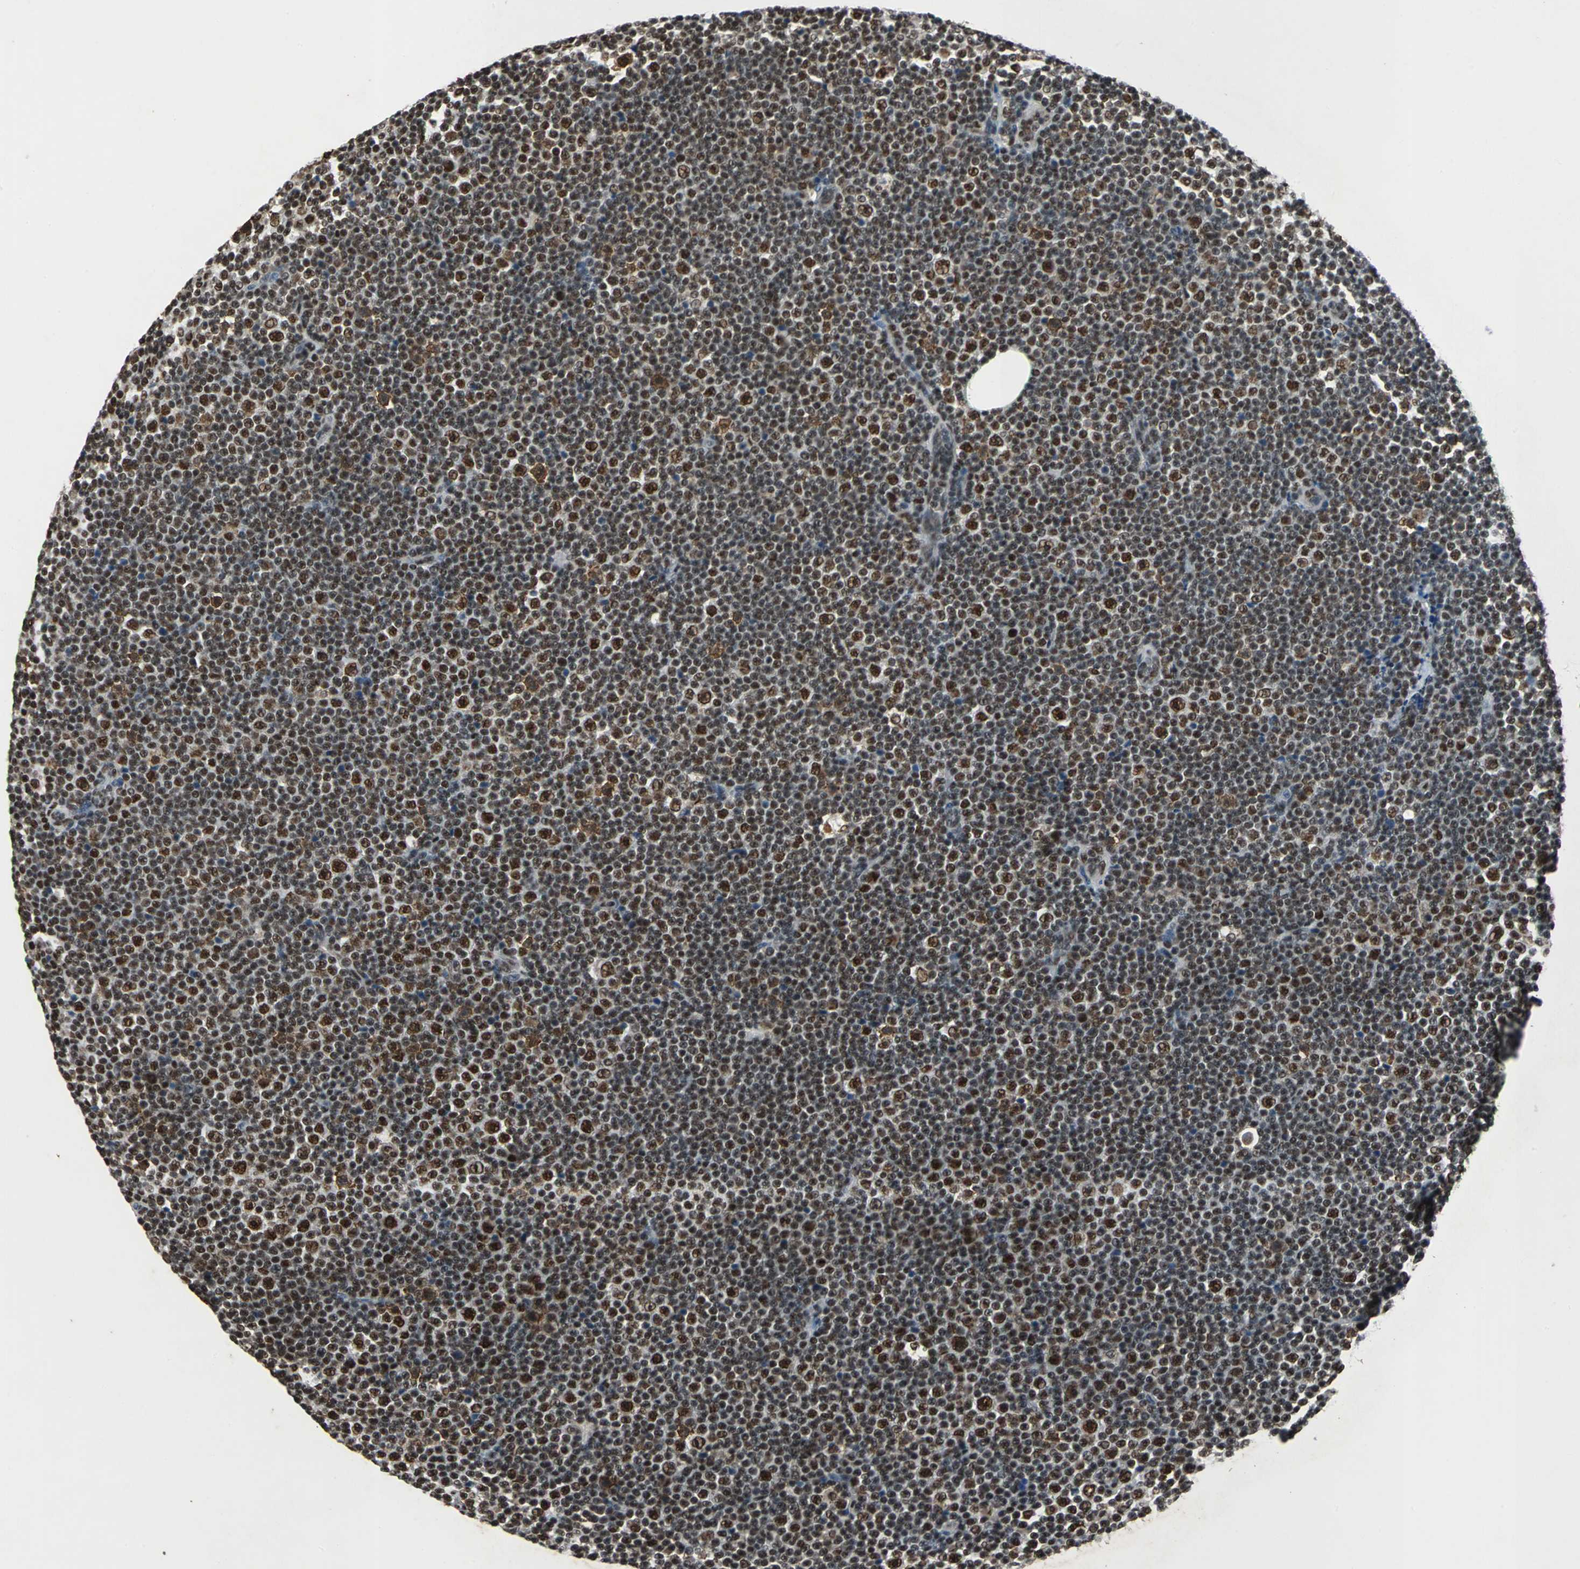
{"staining": {"intensity": "strong", "quantity": ">75%", "location": "nuclear"}, "tissue": "lymphoma", "cell_type": "Tumor cells", "image_type": "cancer", "snomed": [{"axis": "morphology", "description": "Malignant lymphoma, non-Hodgkin's type, Low grade"}, {"axis": "topography", "description": "Lymph node"}], "caption": "Immunohistochemistry staining of lymphoma, which exhibits high levels of strong nuclear positivity in about >75% of tumor cells indicating strong nuclear protein positivity. The staining was performed using DAB (3,3'-diaminobenzidine) (brown) for protein detection and nuclei were counterstained in hematoxylin (blue).", "gene": "MTA2", "patient": {"sex": "female", "age": 67}}